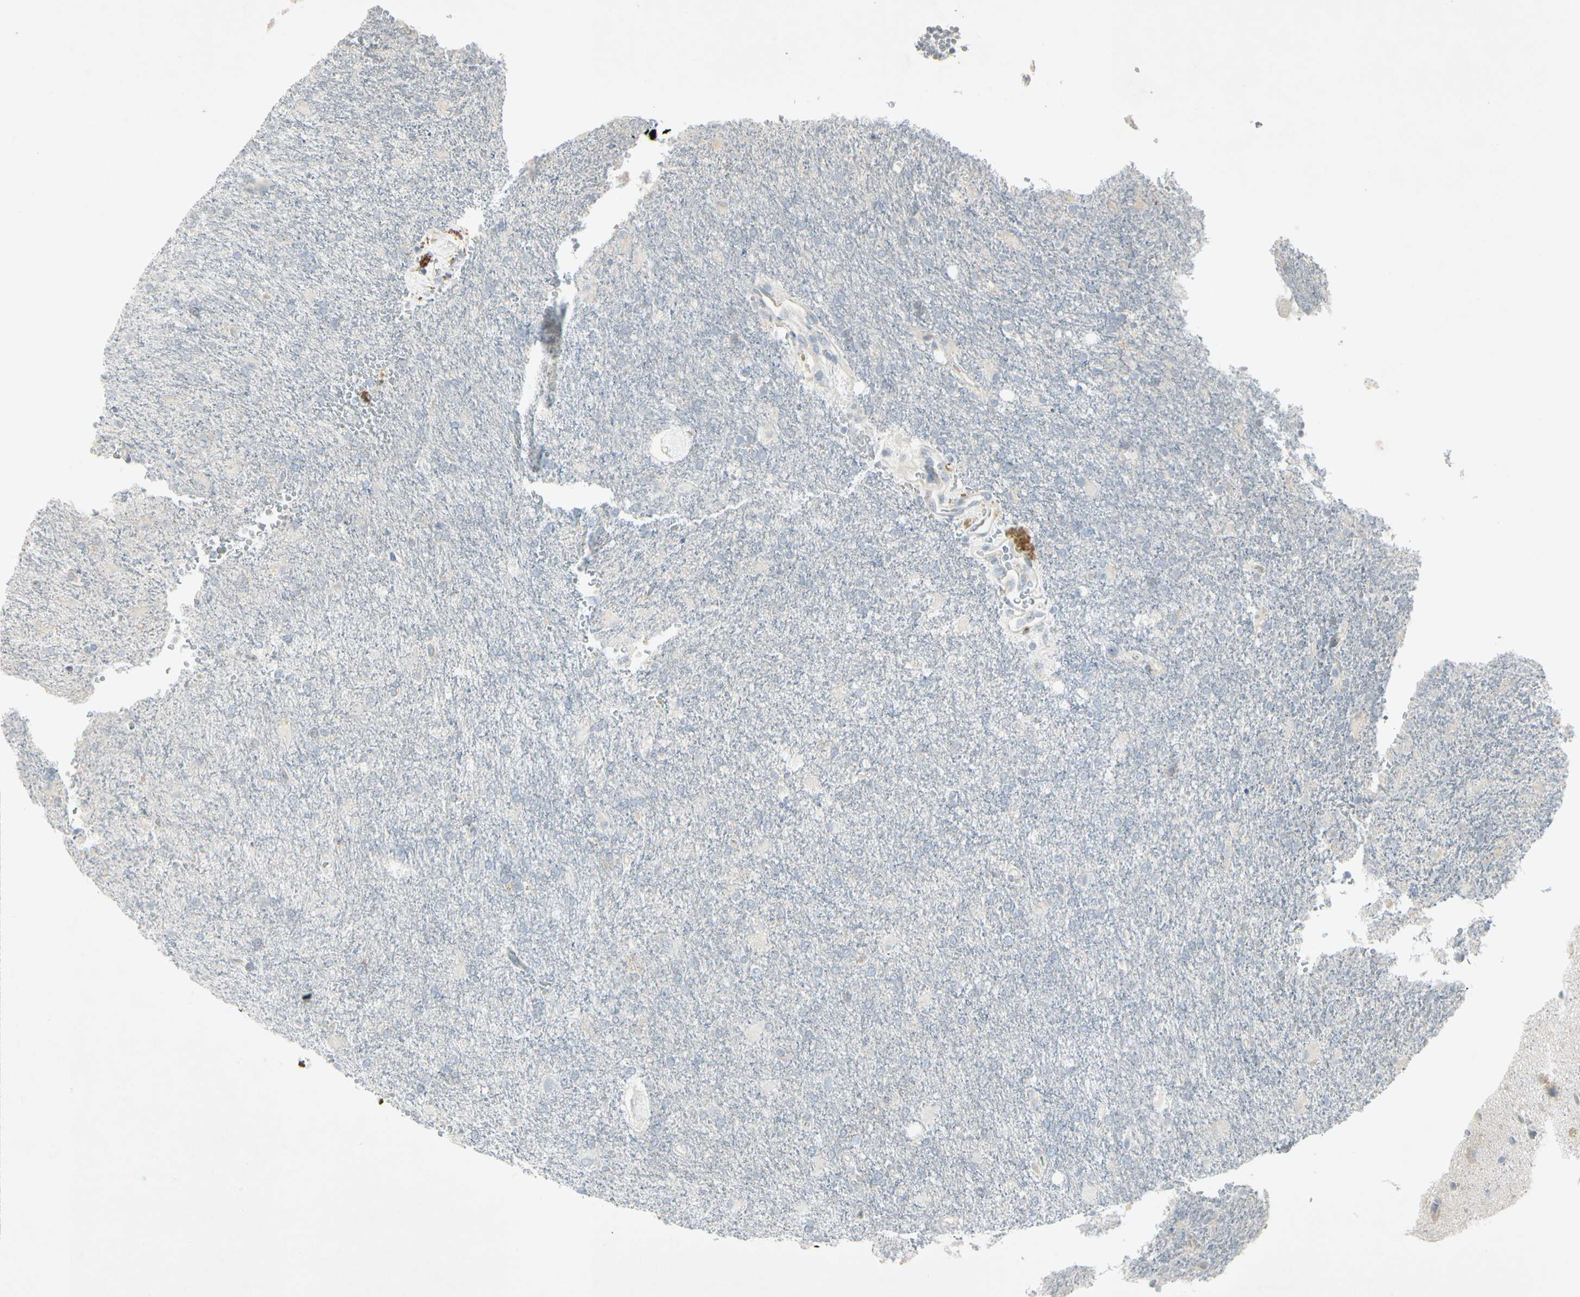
{"staining": {"intensity": "negative", "quantity": "none", "location": "none"}, "tissue": "glioma", "cell_type": "Tumor cells", "image_type": "cancer", "snomed": [{"axis": "morphology", "description": "Glioma, malignant, High grade"}, {"axis": "topography", "description": "Brain"}], "caption": "This photomicrograph is of glioma stained with IHC to label a protein in brown with the nuclei are counter-stained blue. There is no expression in tumor cells.", "gene": "TEK", "patient": {"sex": "male", "age": 71}}